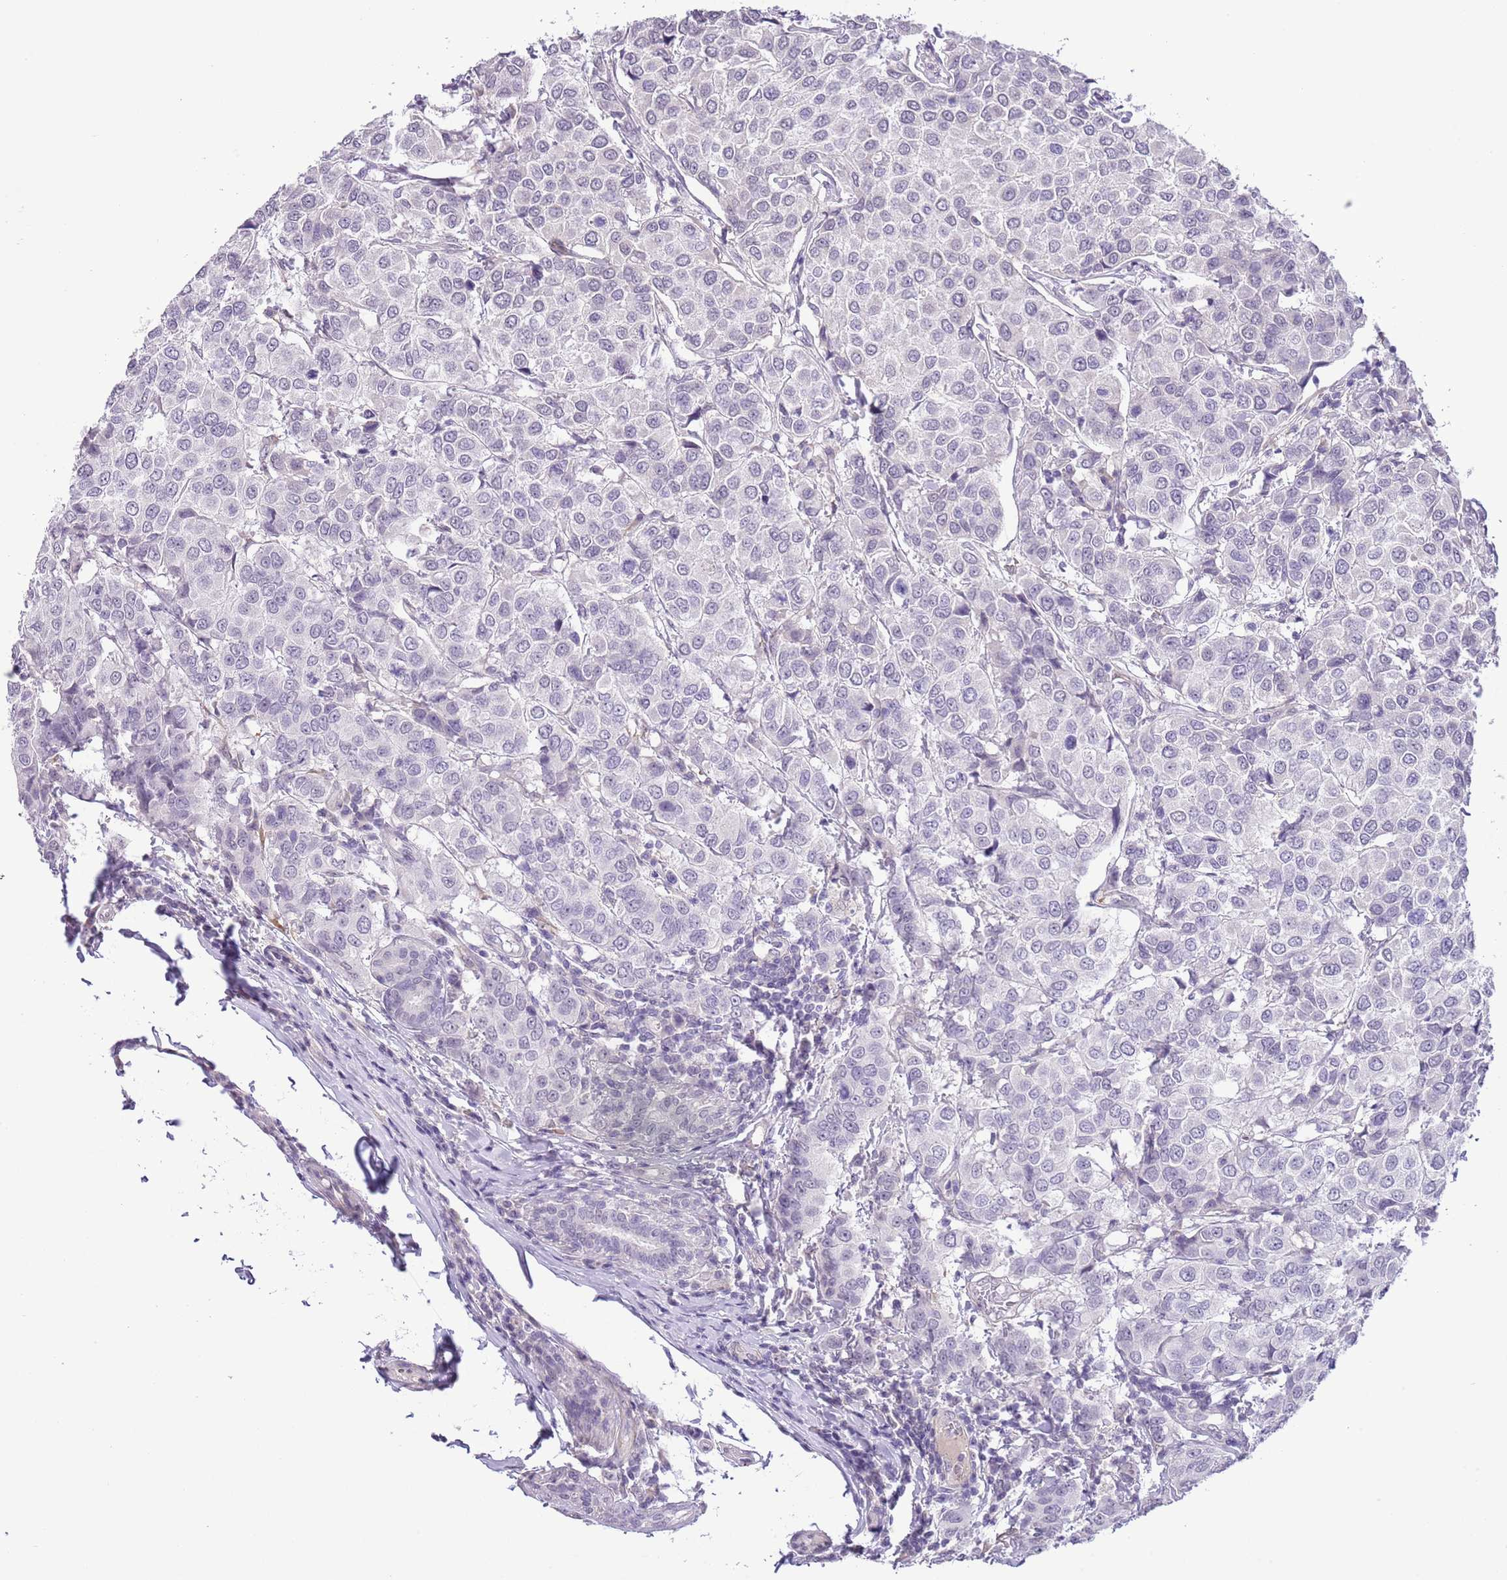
{"staining": {"intensity": "negative", "quantity": "none", "location": "none"}, "tissue": "breast cancer", "cell_type": "Tumor cells", "image_type": "cancer", "snomed": [{"axis": "morphology", "description": "Duct carcinoma"}, {"axis": "topography", "description": "Breast"}], "caption": "The micrograph shows no staining of tumor cells in breast intraductal carcinoma. (DAB (3,3'-diaminobenzidine) immunohistochemistry visualized using brightfield microscopy, high magnification).", "gene": "MIDN", "patient": {"sex": "female", "age": 55}}